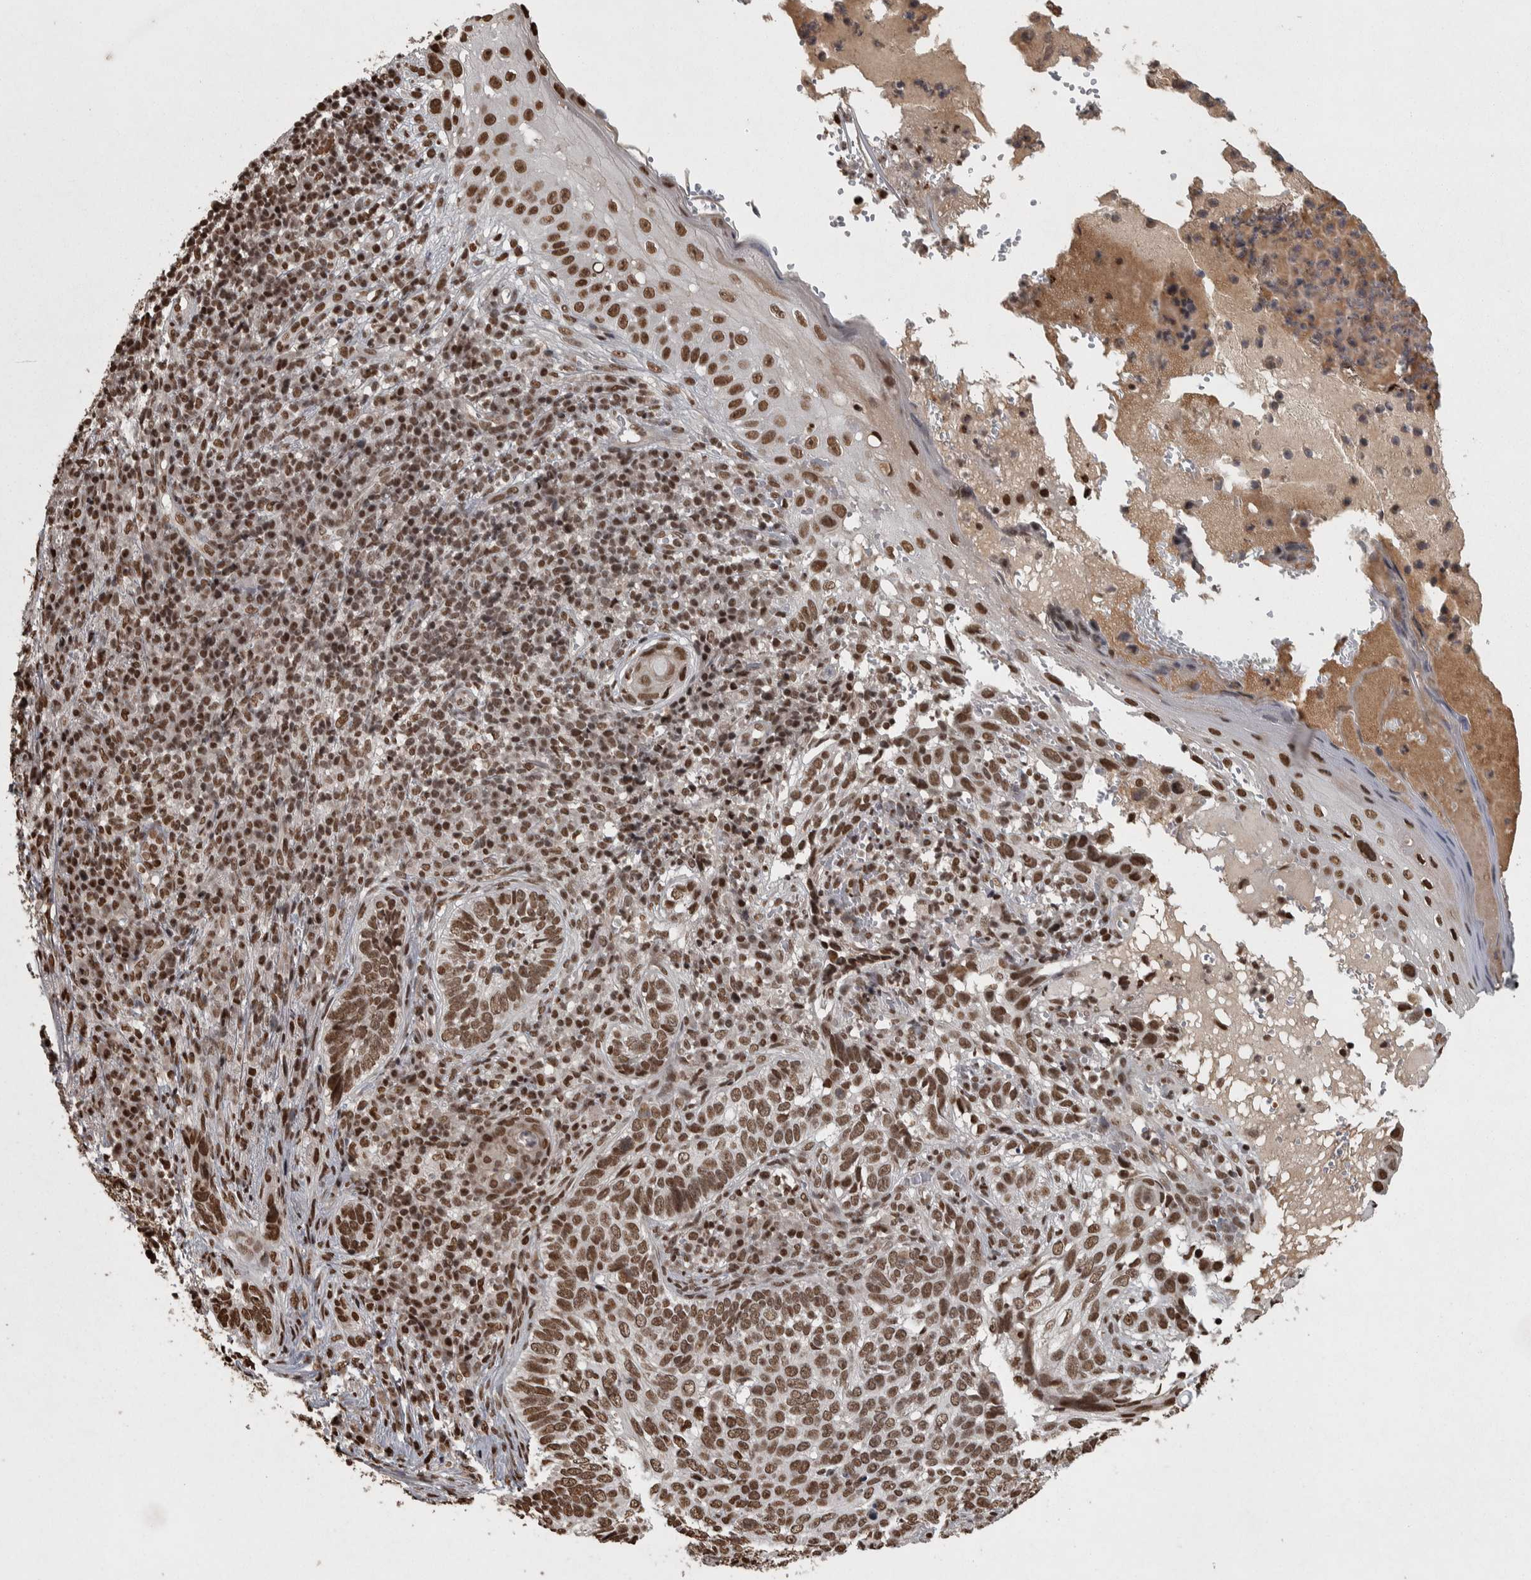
{"staining": {"intensity": "moderate", "quantity": ">75%", "location": "nuclear"}, "tissue": "skin cancer", "cell_type": "Tumor cells", "image_type": "cancer", "snomed": [{"axis": "morphology", "description": "Basal cell carcinoma"}, {"axis": "topography", "description": "Skin"}], "caption": "Moderate nuclear expression is identified in about >75% of tumor cells in skin basal cell carcinoma.", "gene": "ZFHX4", "patient": {"sex": "female", "age": 89}}